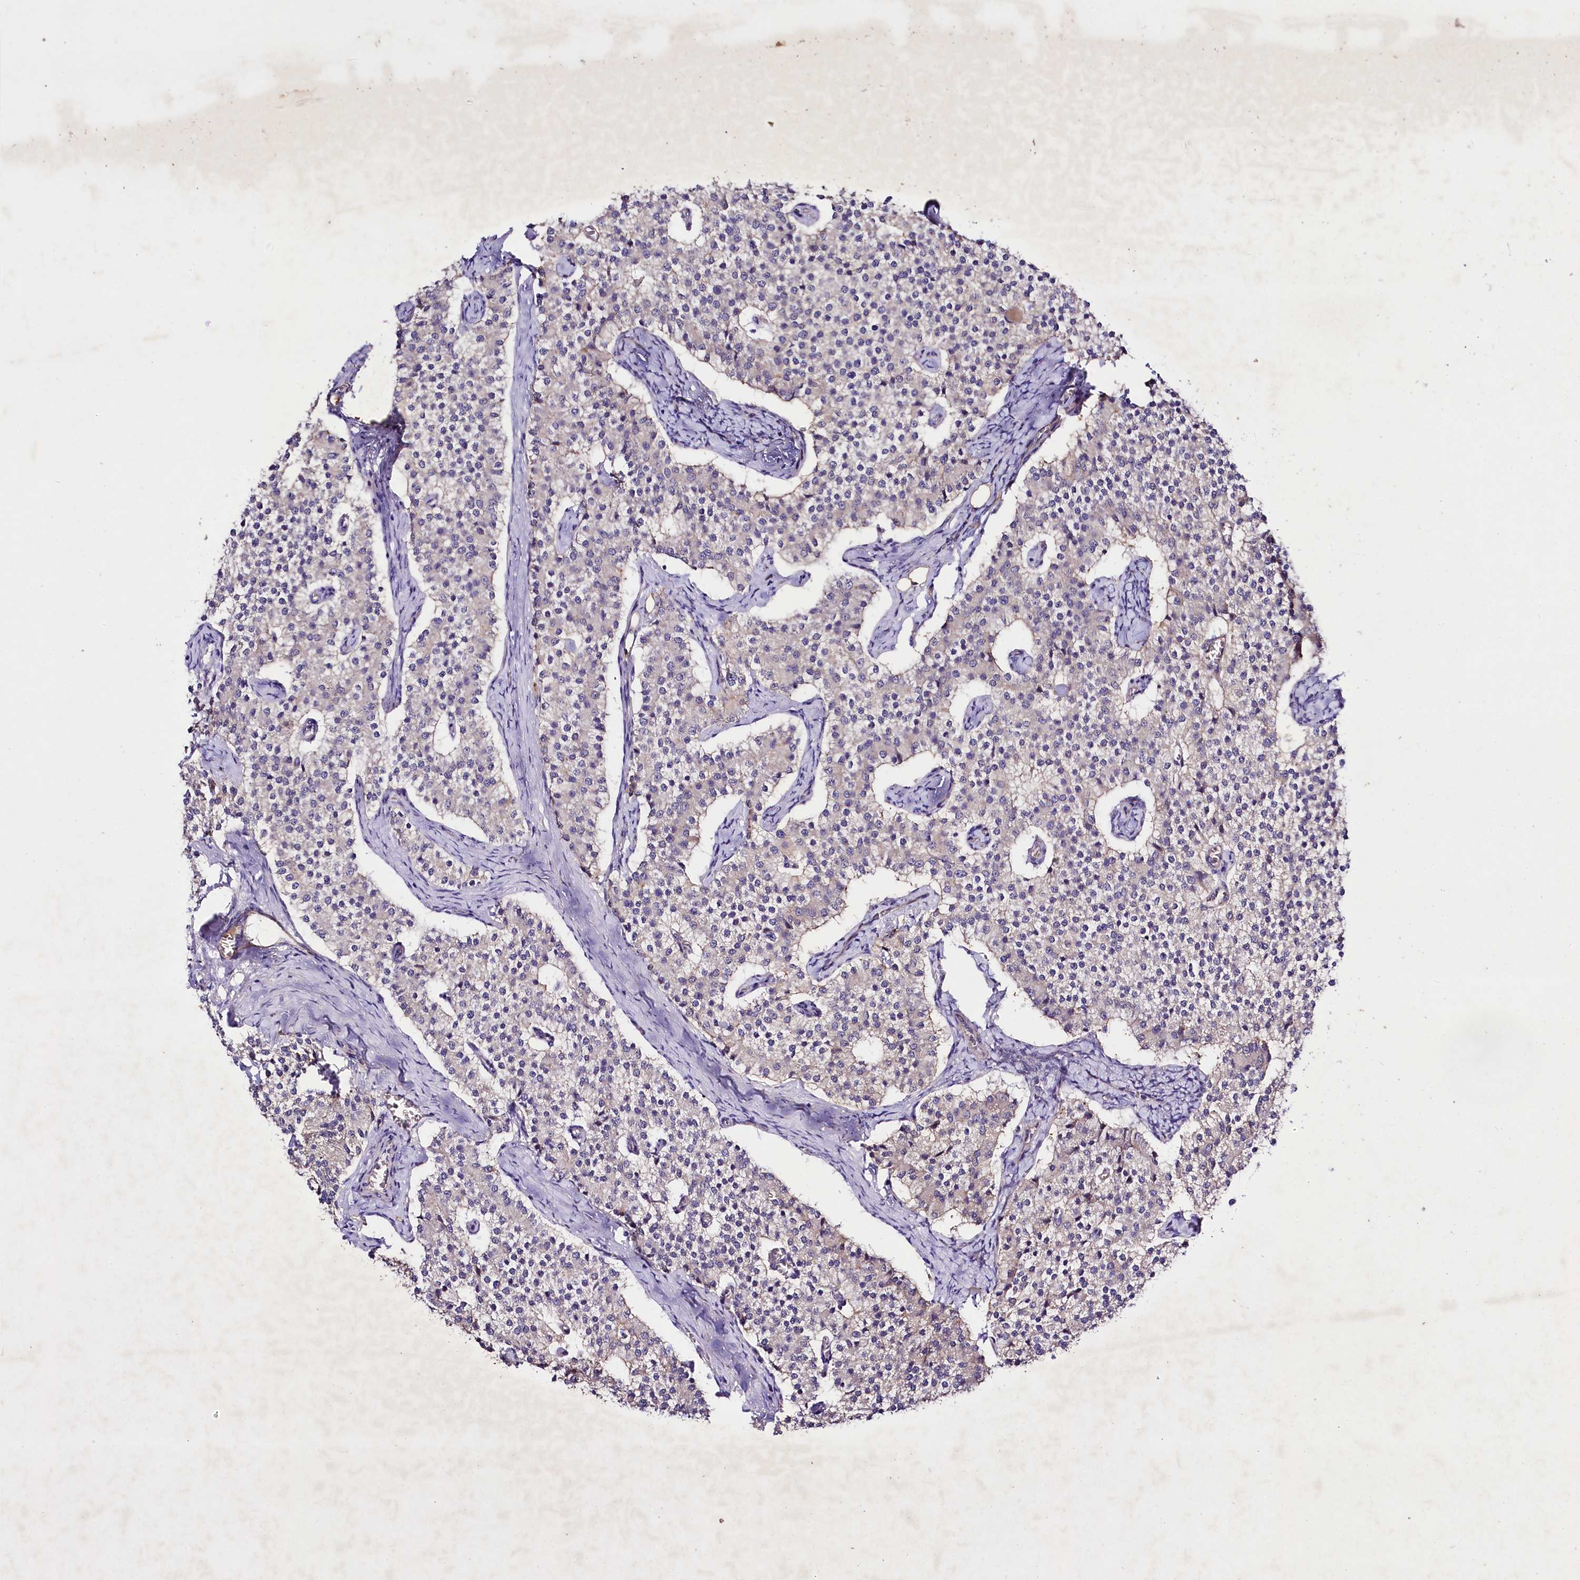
{"staining": {"intensity": "negative", "quantity": "none", "location": "none"}, "tissue": "carcinoid", "cell_type": "Tumor cells", "image_type": "cancer", "snomed": [{"axis": "morphology", "description": "Carcinoid, malignant, NOS"}, {"axis": "topography", "description": "Colon"}], "caption": "Immunohistochemistry photomicrograph of neoplastic tissue: carcinoid stained with DAB exhibits no significant protein positivity in tumor cells. (Stains: DAB (3,3'-diaminobenzidine) immunohistochemistry with hematoxylin counter stain, Microscopy: brightfield microscopy at high magnification).", "gene": "SLC7A1", "patient": {"sex": "female", "age": 52}}